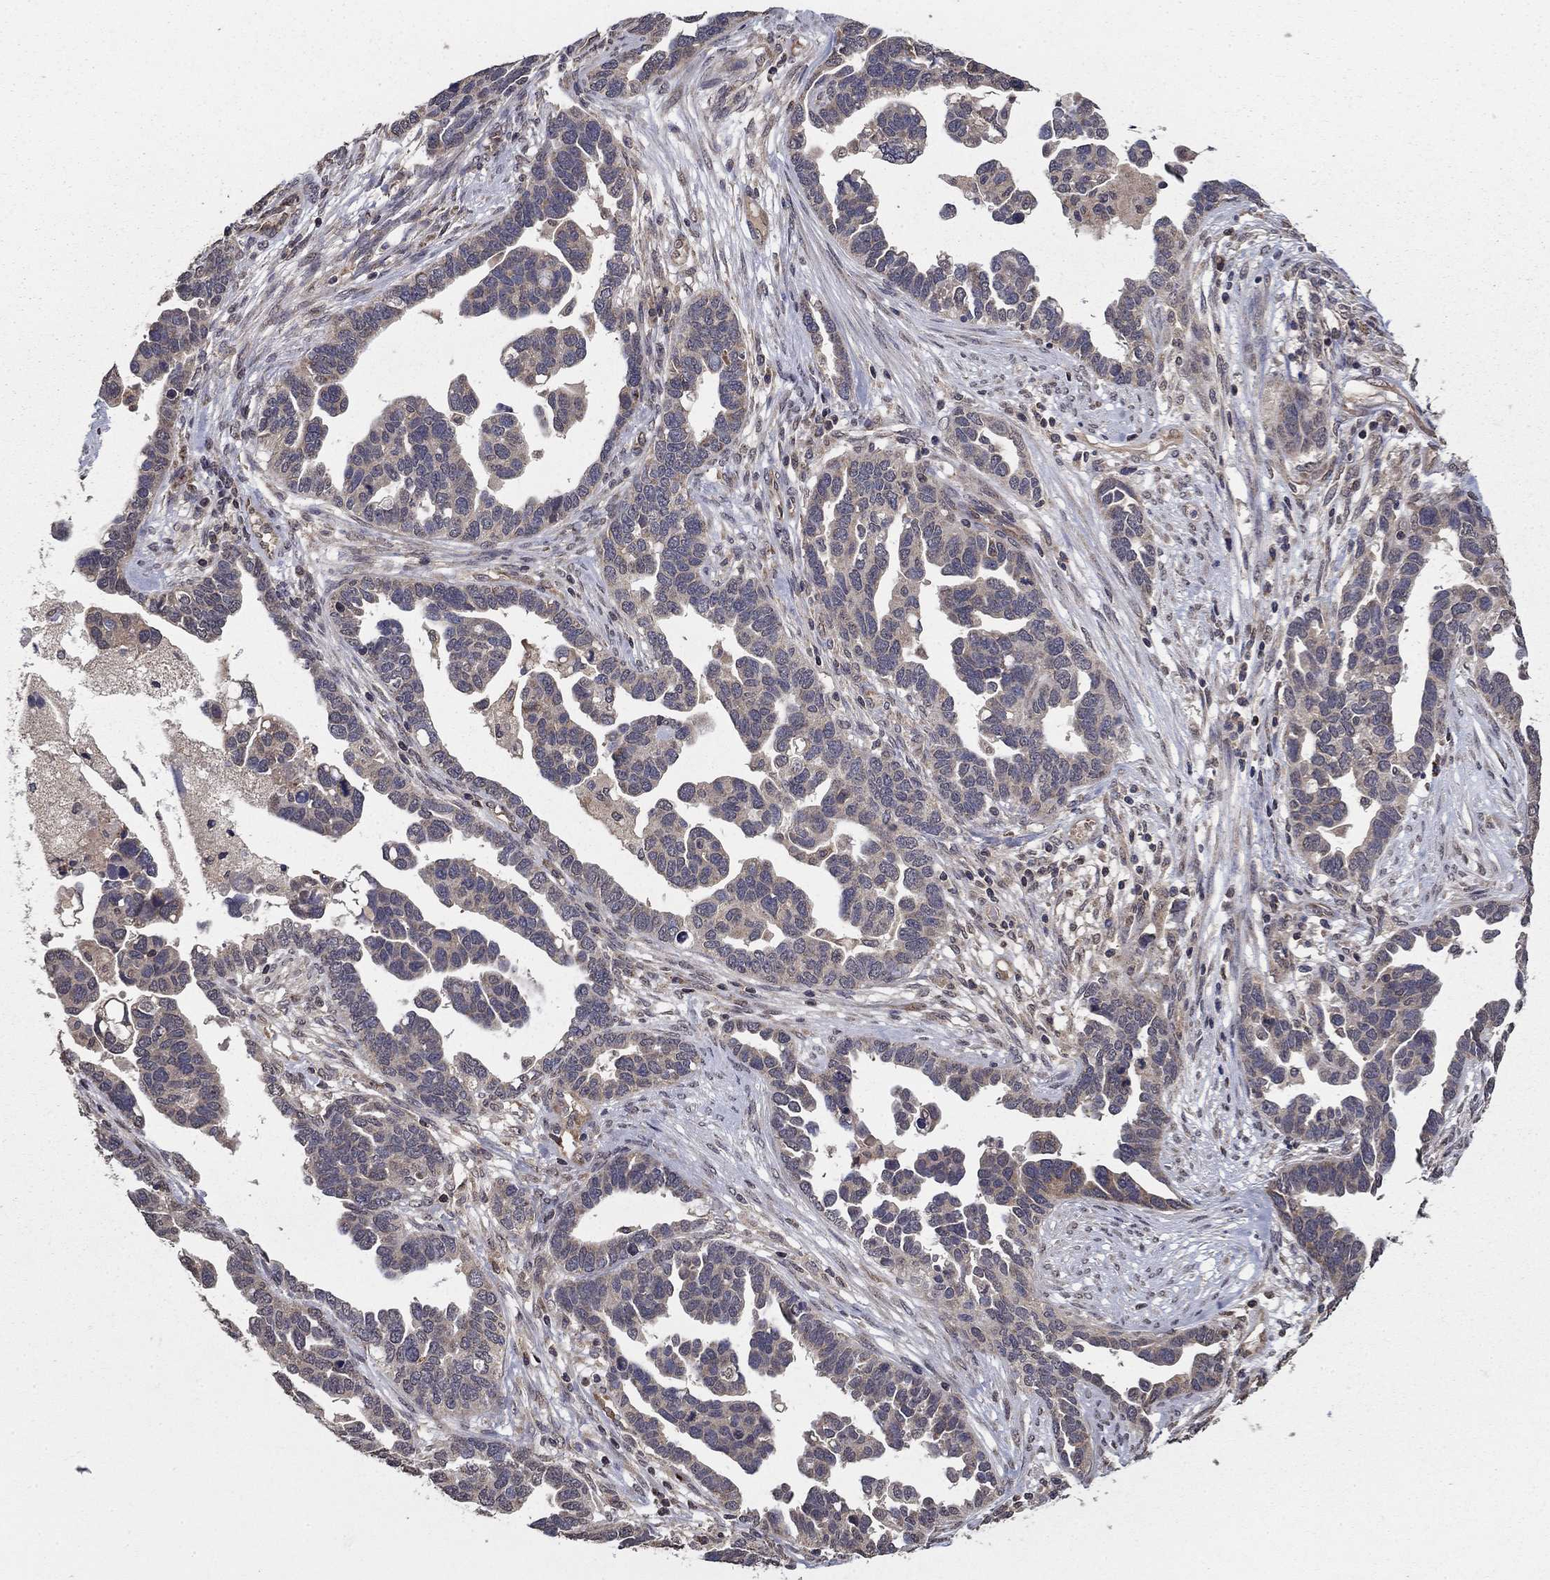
{"staining": {"intensity": "negative", "quantity": "none", "location": "none"}, "tissue": "ovarian cancer", "cell_type": "Tumor cells", "image_type": "cancer", "snomed": [{"axis": "morphology", "description": "Cystadenocarcinoma, serous, NOS"}, {"axis": "topography", "description": "Ovary"}], "caption": "The image reveals no significant expression in tumor cells of ovarian cancer.", "gene": "SLC2A13", "patient": {"sex": "female", "age": 54}}